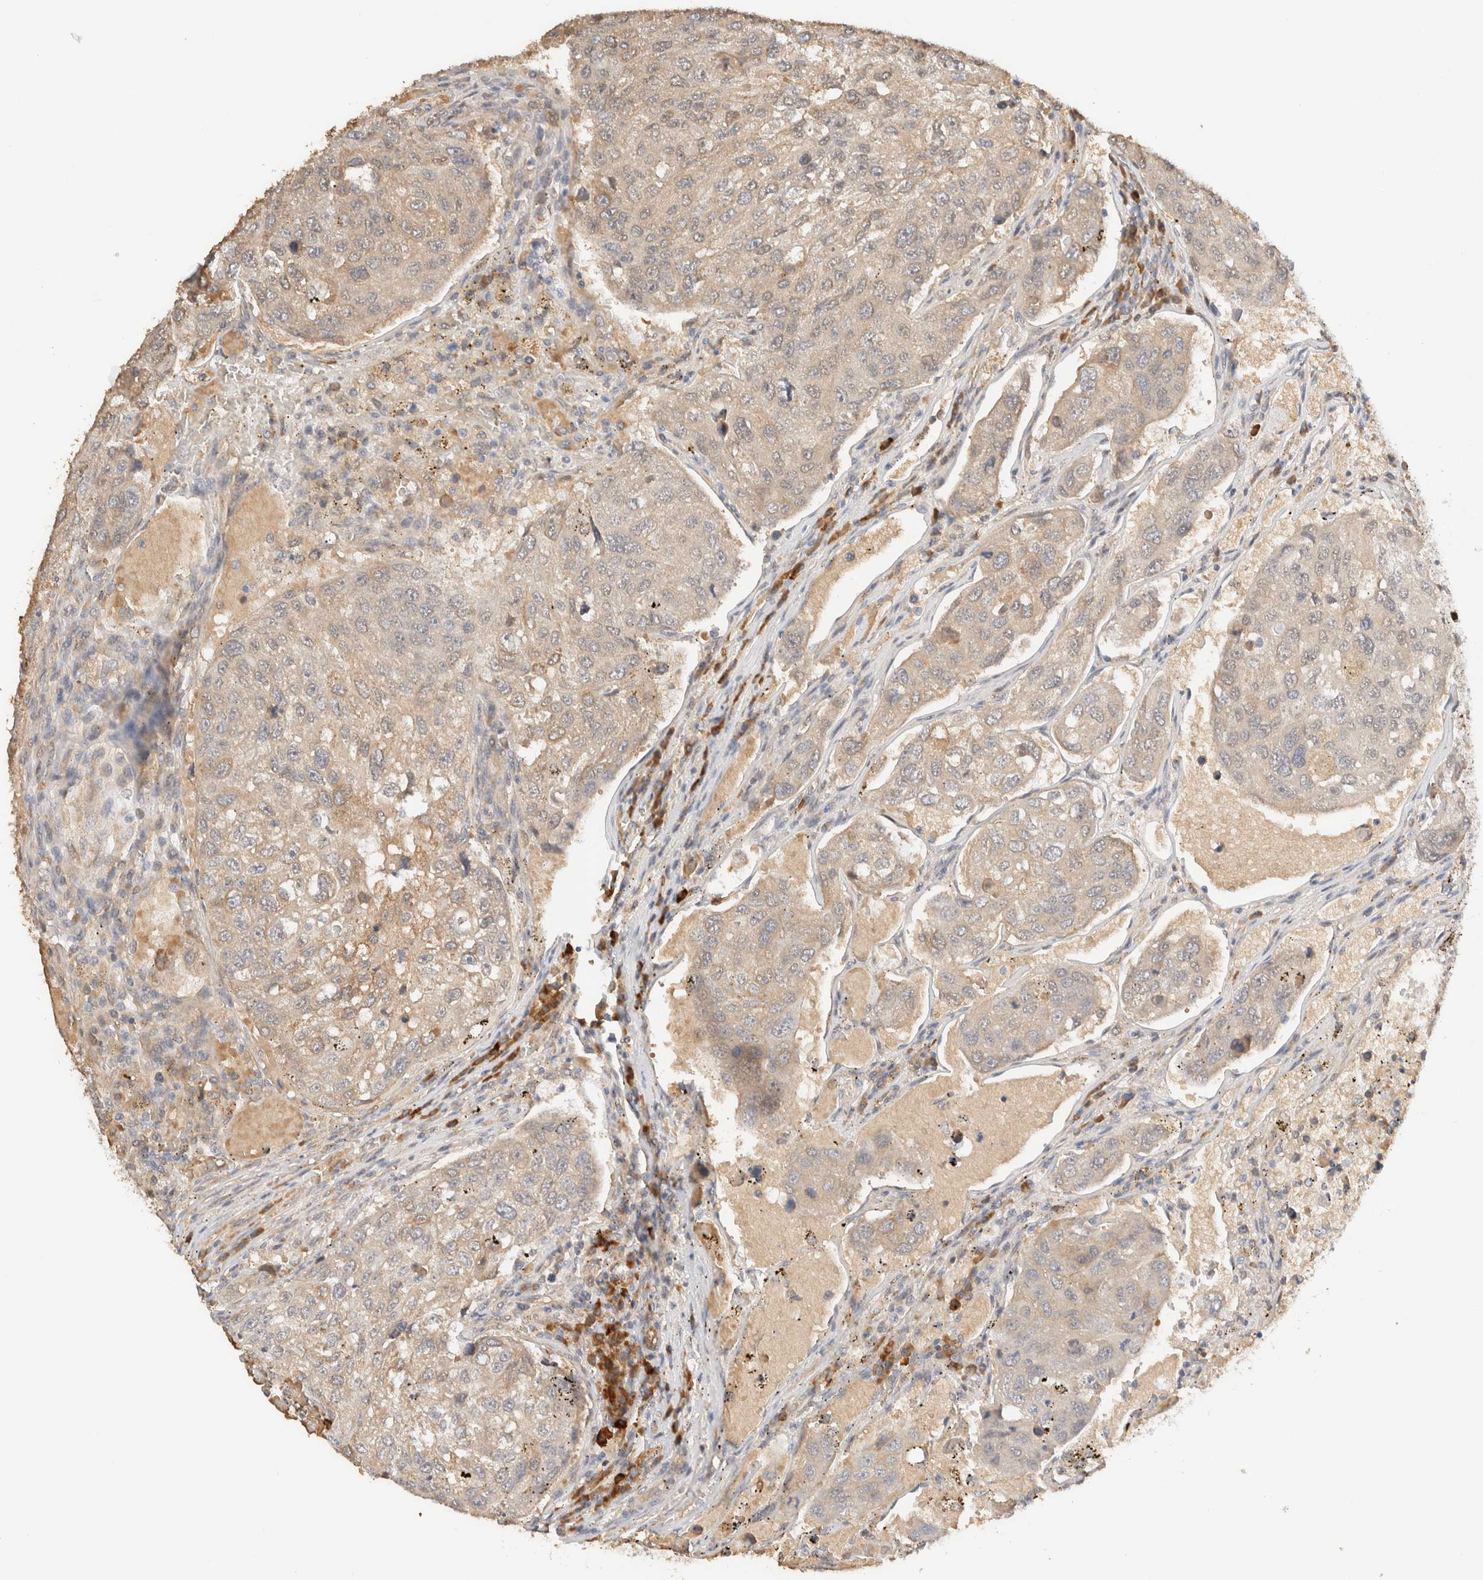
{"staining": {"intensity": "weak", "quantity": "25%-75%", "location": "cytoplasmic/membranous"}, "tissue": "urothelial cancer", "cell_type": "Tumor cells", "image_type": "cancer", "snomed": [{"axis": "morphology", "description": "Urothelial carcinoma, High grade"}, {"axis": "topography", "description": "Lymph node"}, {"axis": "topography", "description": "Urinary bladder"}], "caption": "The immunohistochemical stain labels weak cytoplasmic/membranous expression in tumor cells of urothelial cancer tissue.", "gene": "SYVN1", "patient": {"sex": "male", "age": 51}}